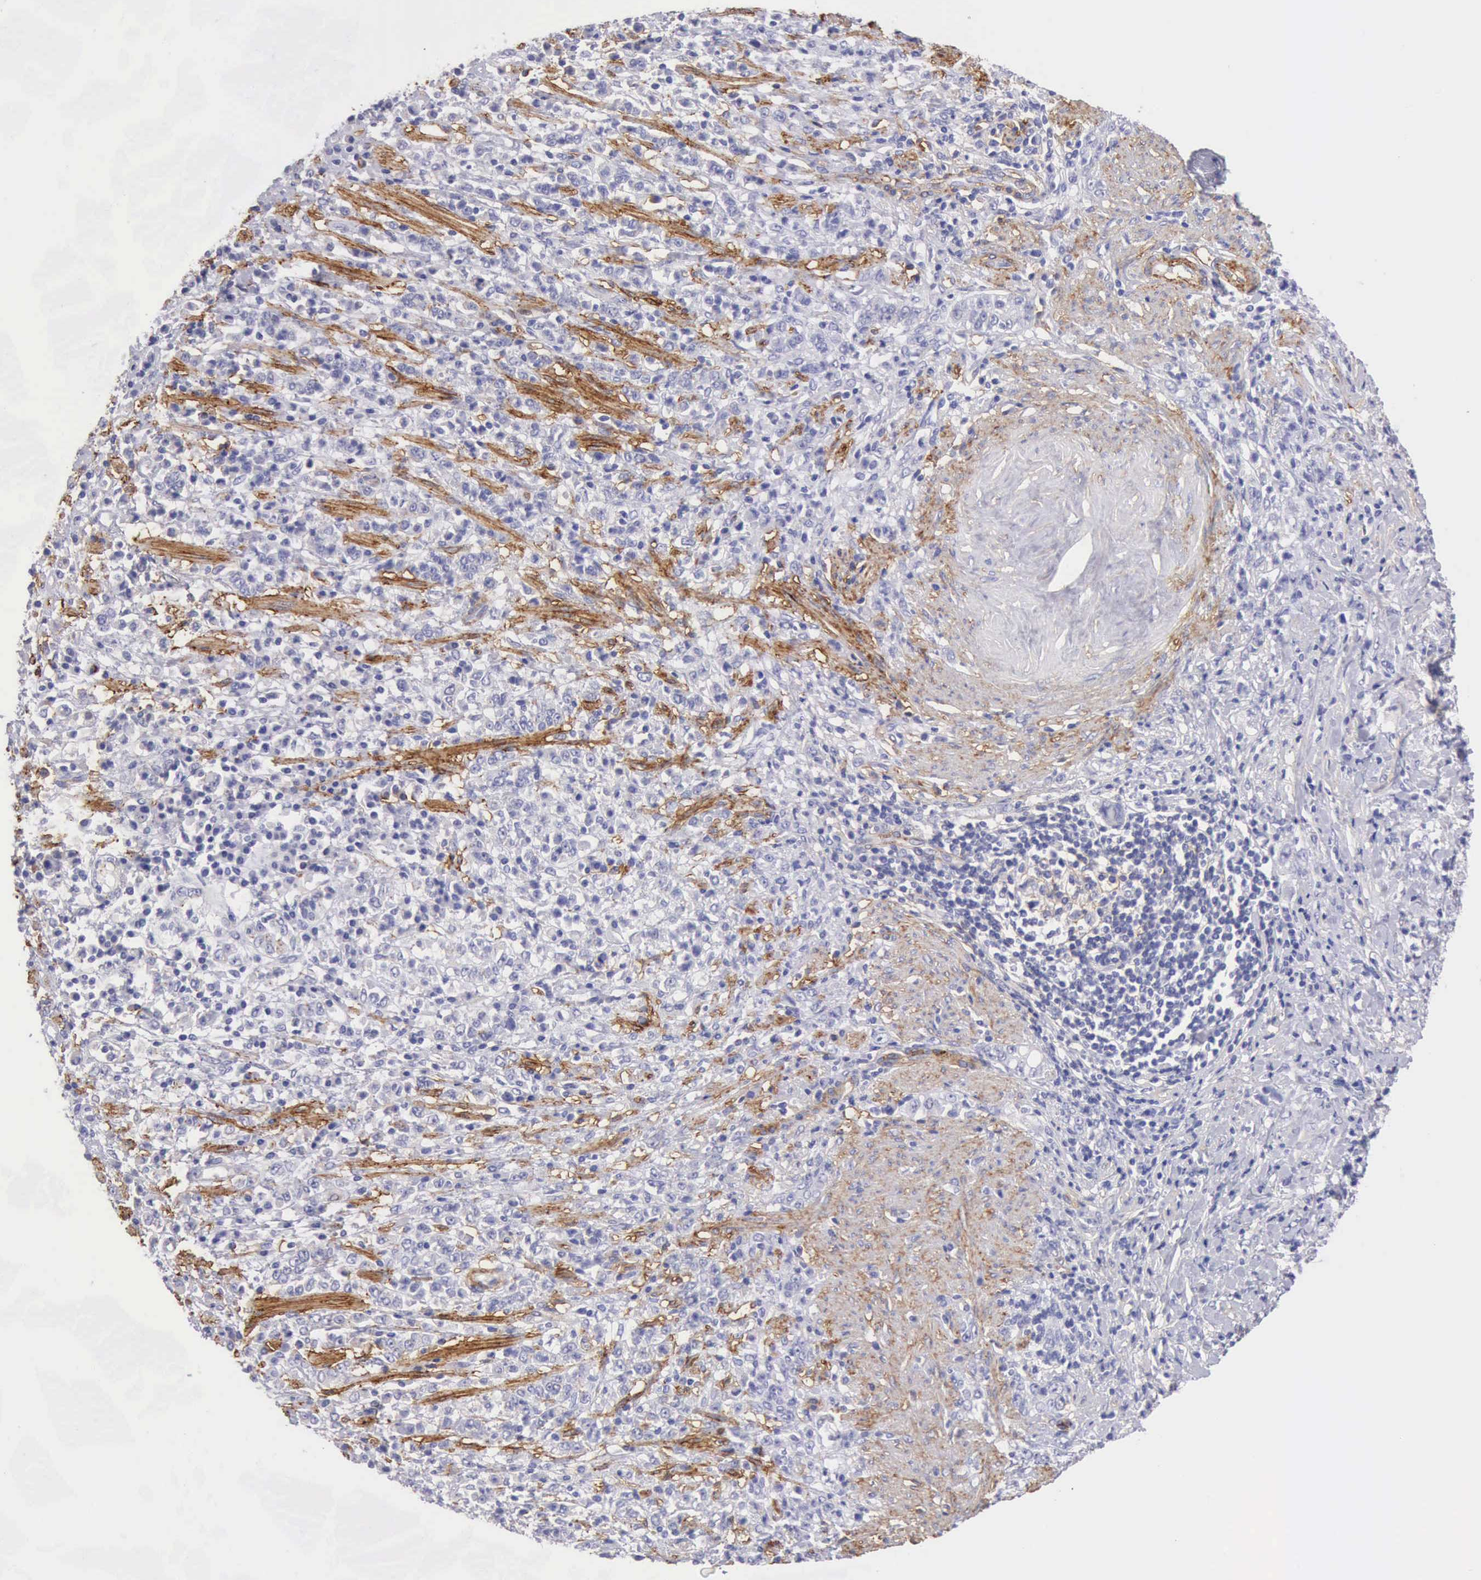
{"staining": {"intensity": "negative", "quantity": "none", "location": "none"}, "tissue": "stomach cancer", "cell_type": "Tumor cells", "image_type": "cancer", "snomed": [{"axis": "morphology", "description": "Adenocarcinoma, NOS"}, {"axis": "topography", "description": "Stomach, lower"}], "caption": "Immunohistochemistry photomicrograph of human stomach cancer (adenocarcinoma) stained for a protein (brown), which displays no positivity in tumor cells.", "gene": "AOC3", "patient": {"sex": "male", "age": 88}}